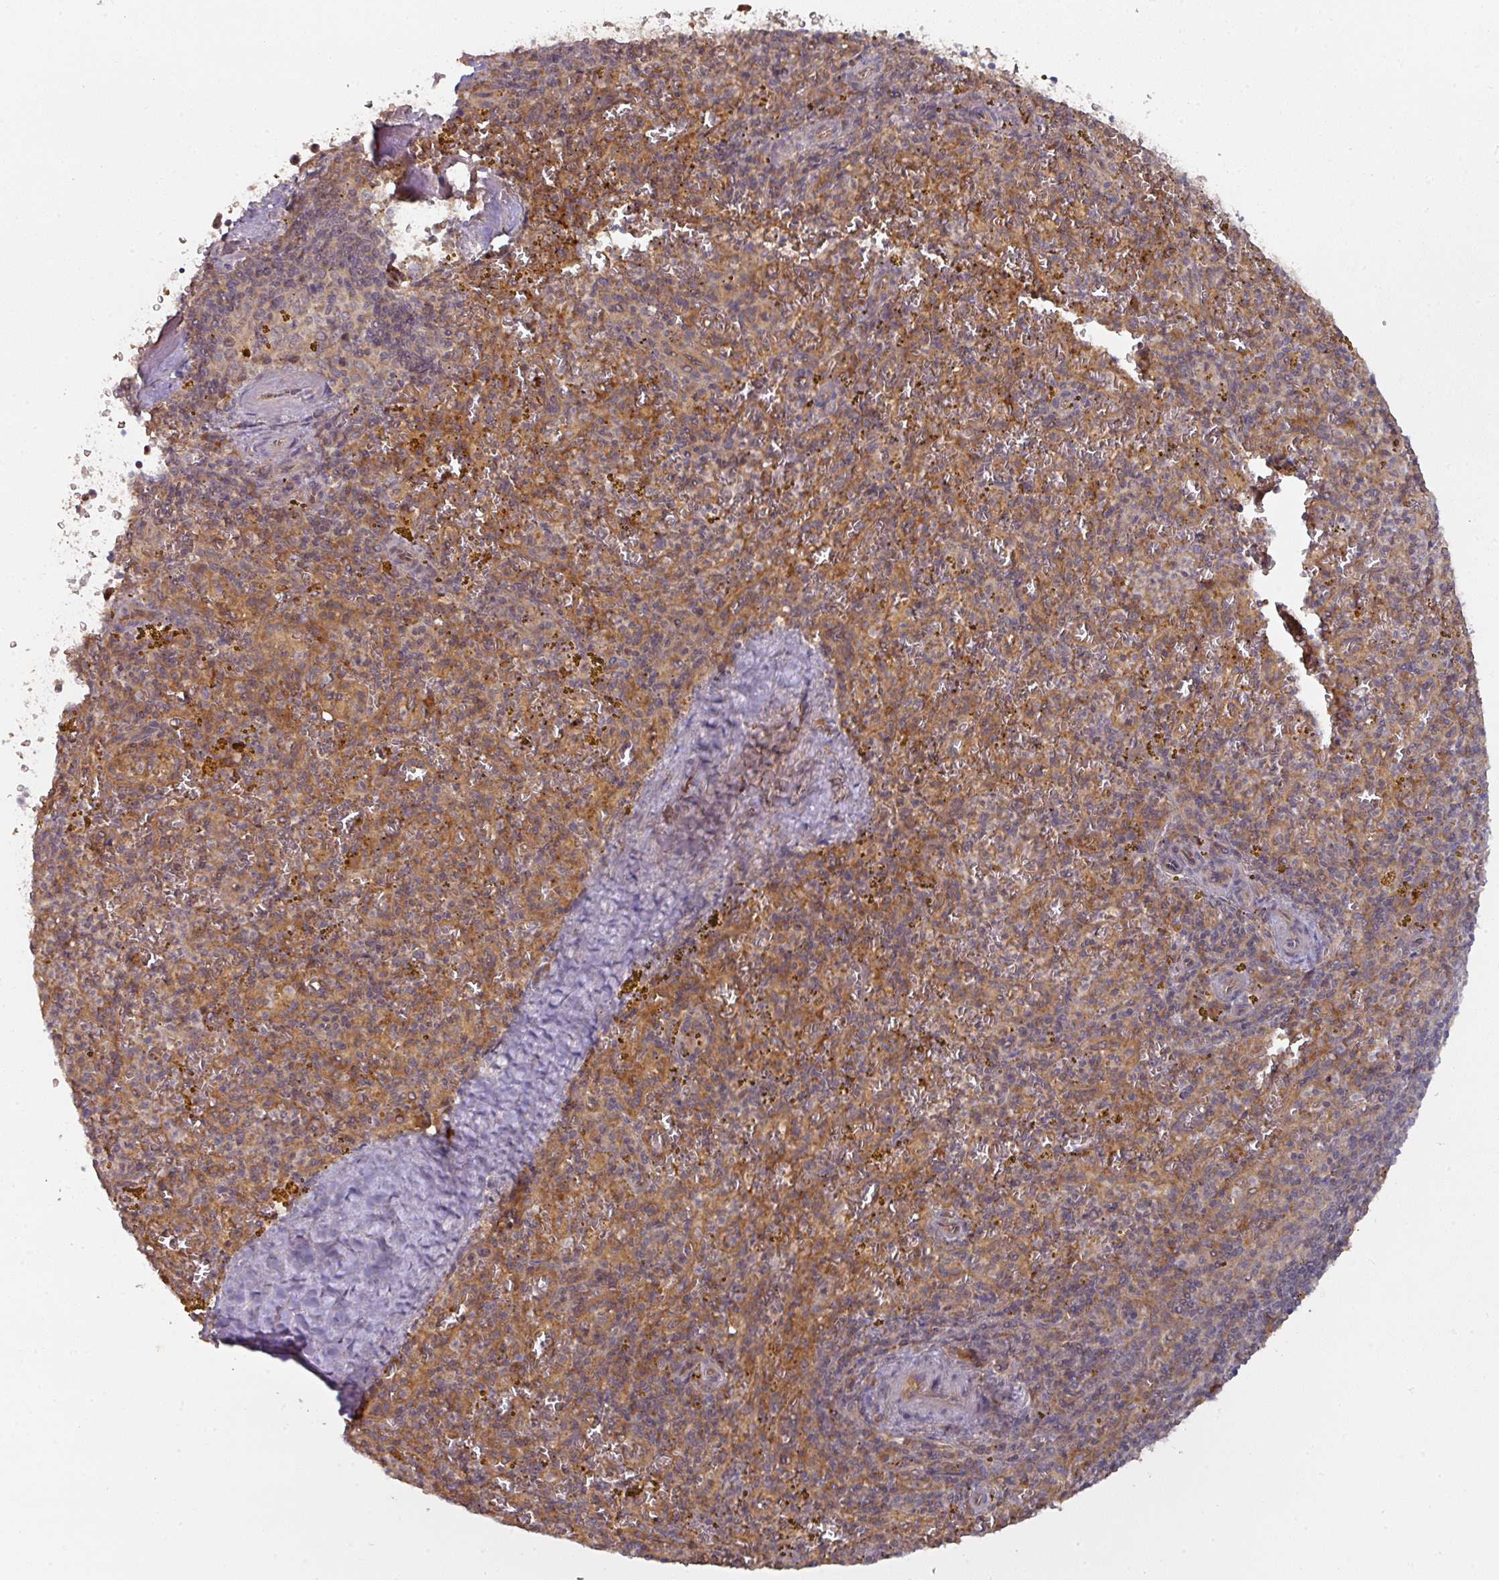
{"staining": {"intensity": "moderate", "quantity": ">75%", "location": "cytoplasmic/membranous"}, "tissue": "spleen", "cell_type": "Cells in red pulp", "image_type": "normal", "snomed": [{"axis": "morphology", "description": "Normal tissue, NOS"}, {"axis": "topography", "description": "Spleen"}], "caption": "Immunohistochemical staining of benign spleen demonstrates >75% levels of moderate cytoplasmic/membranous protein expression in about >75% of cells in red pulp. The protein of interest is stained brown, and the nuclei are stained in blue (DAB IHC with brightfield microscopy, high magnification).", "gene": "CEP95", "patient": {"sex": "male", "age": 57}}